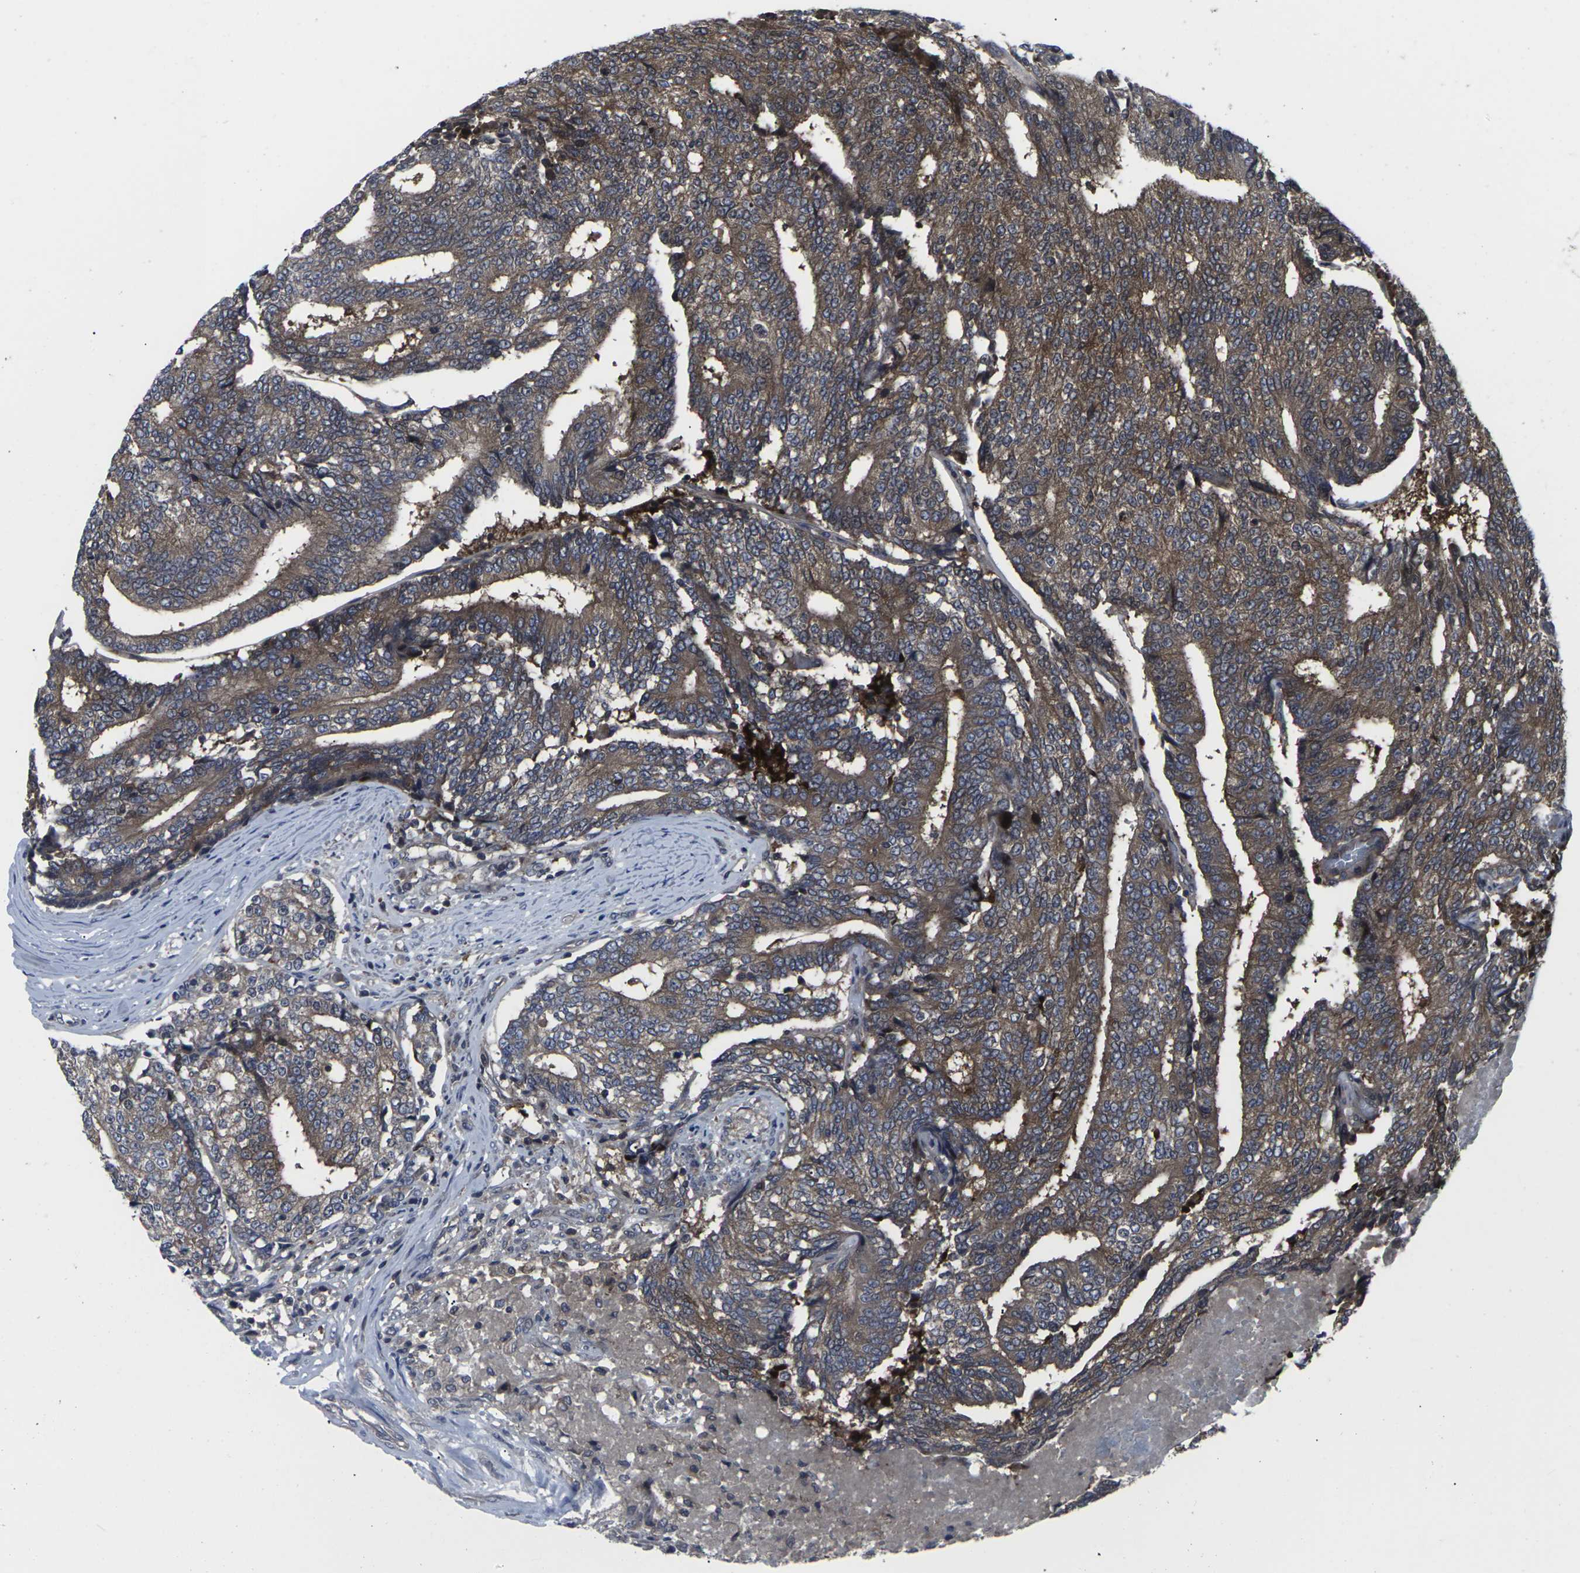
{"staining": {"intensity": "strong", "quantity": ">75%", "location": "cytoplasmic/membranous"}, "tissue": "prostate cancer", "cell_type": "Tumor cells", "image_type": "cancer", "snomed": [{"axis": "morphology", "description": "Normal tissue, NOS"}, {"axis": "morphology", "description": "Adenocarcinoma, High grade"}, {"axis": "topography", "description": "Prostate"}, {"axis": "topography", "description": "Seminal veicle"}], "caption": "Immunohistochemistry (IHC) (DAB) staining of human prostate high-grade adenocarcinoma shows strong cytoplasmic/membranous protein expression in about >75% of tumor cells.", "gene": "HPRT1", "patient": {"sex": "male", "age": 55}}